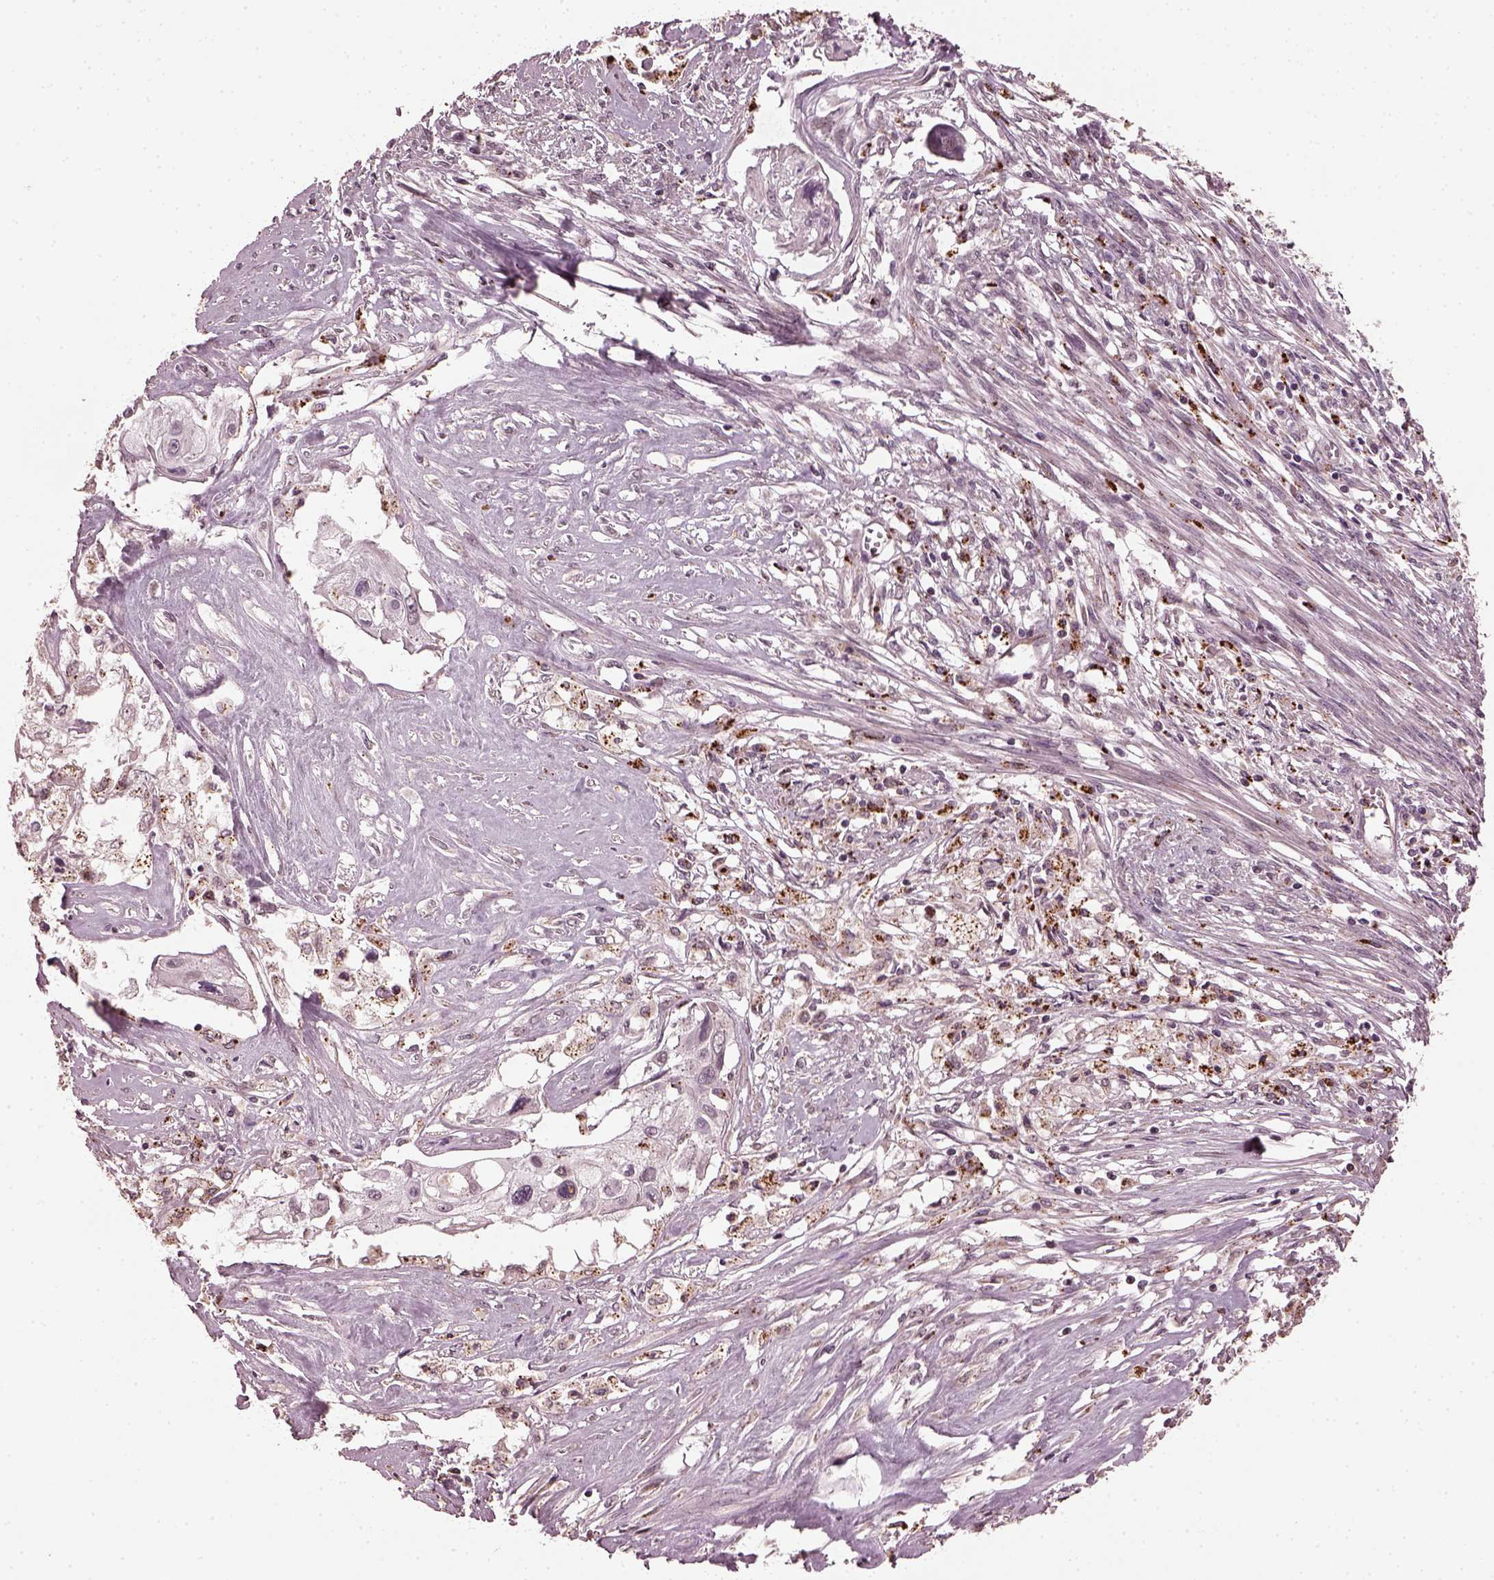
{"staining": {"intensity": "negative", "quantity": "none", "location": "none"}, "tissue": "cervical cancer", "cell_type": "Tumor cells", "image_type": "cancer", "snomed": [{"axis": "morphology", "description": "Squamous cell carcinoma, NOS"}, {"axis": "topography", "description": "Cervix"}], "caption": "DAB (3,3'-diaminobenzidine) immunohistochemical staining of squamous cell carcinoma (cervical) reveals no significant expression in tumor cells.", "gene": "RUFY3", "patient": {"sex": "female", "age": 49}}